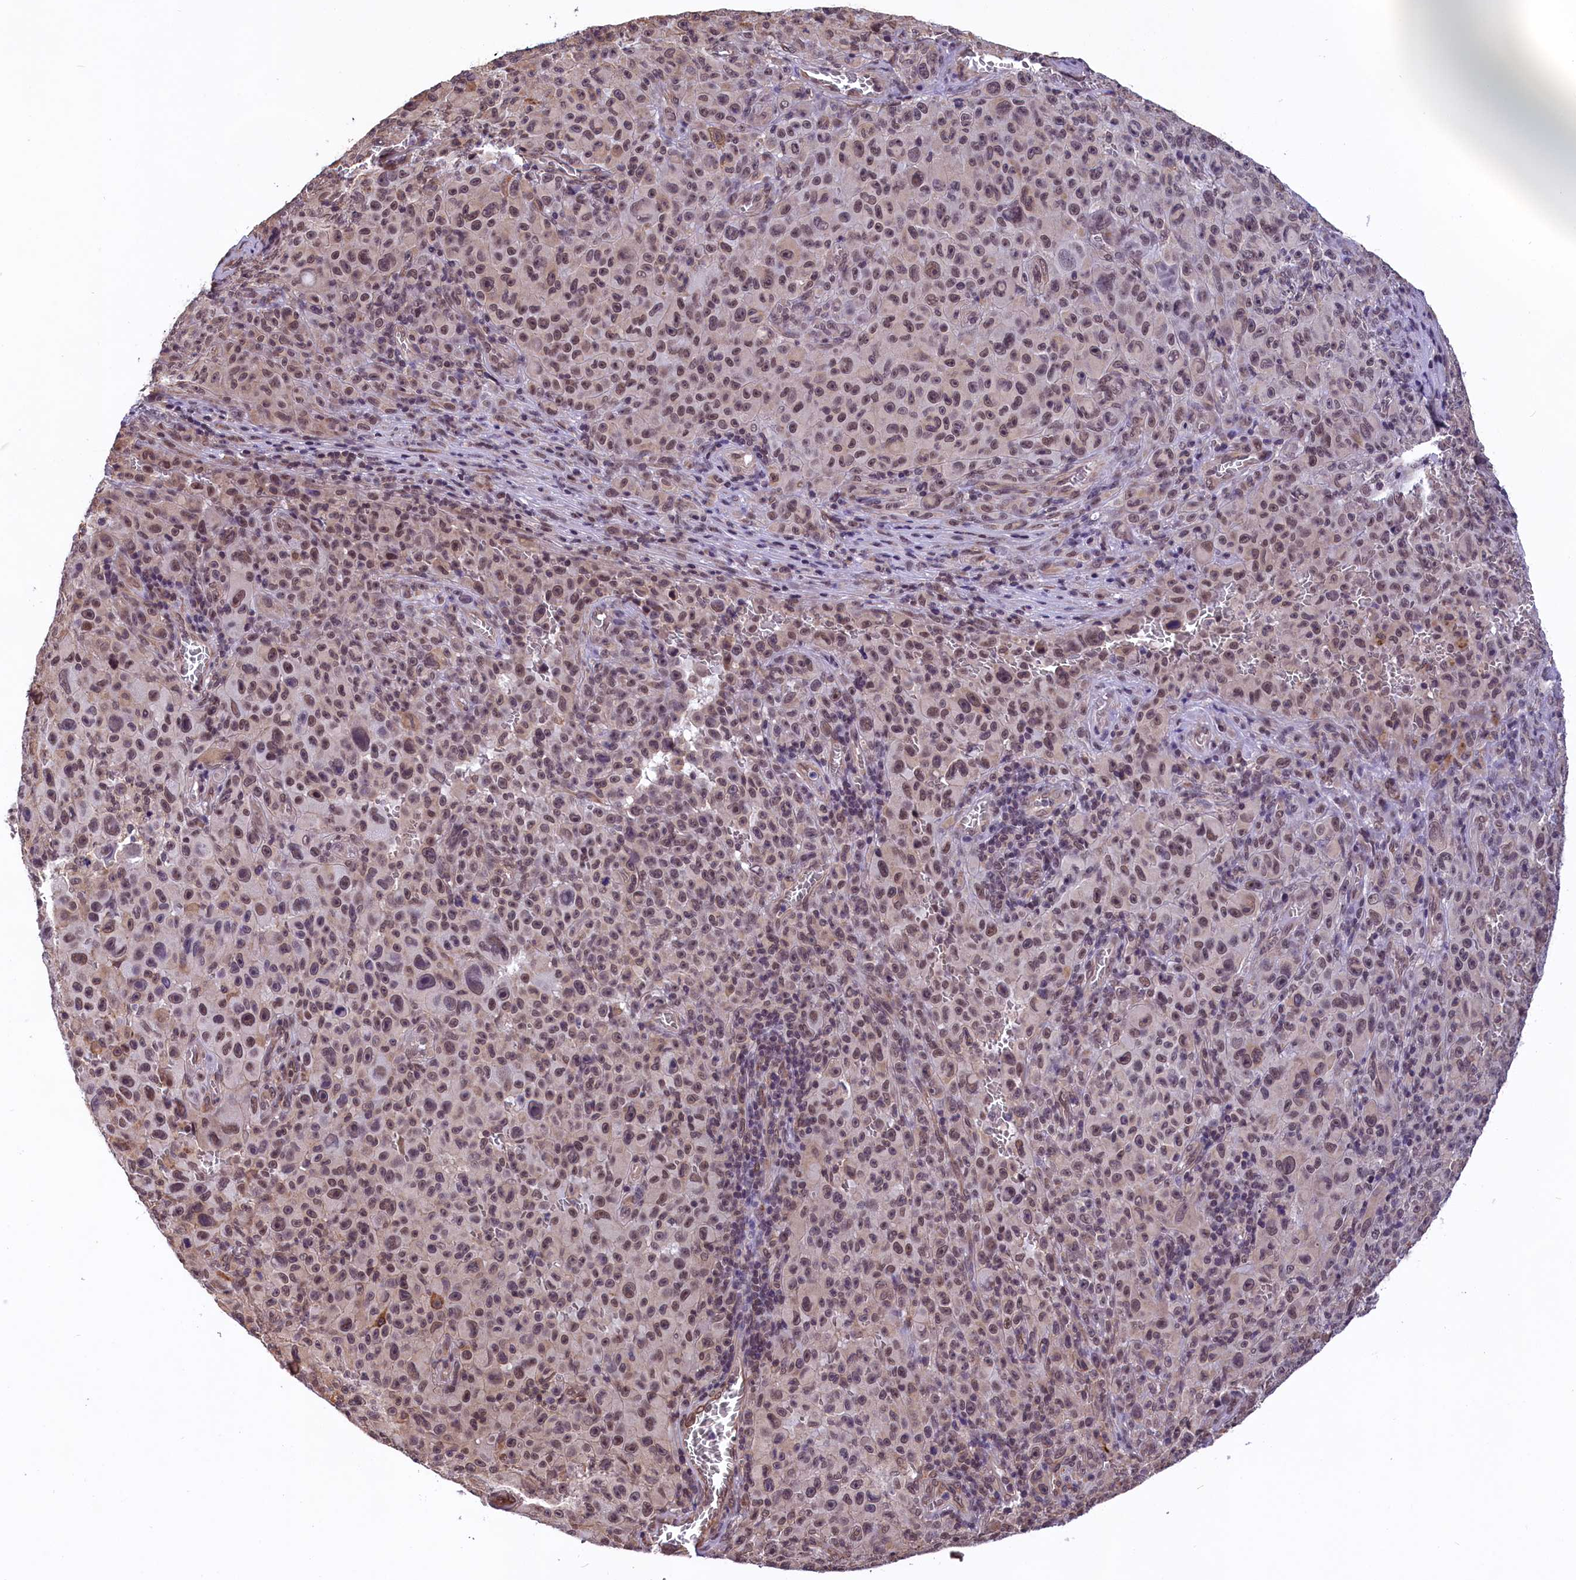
{"staining": {"intensity": "moderate", "quantity": ">75%", "location": "cytoplasmic/membranous,nuclear"}, "tissue": "melanoma", "cell_type": "Tumor cells", "image_type": "cancer", "snomed": [{"axis": "morphology", "description": "Malignant melanoma, NOS"}, {"axis": "topography", "description": "Skin"}], "caption": "Brown immunohistochemical staining in human malignant melanoma reveals moderate cytoplasmic/membranous and nuclear positivity in approximately >75% of tumor cells.", "gene": "ZC3H4", "patient": {"sex": "female", "age": 82}}